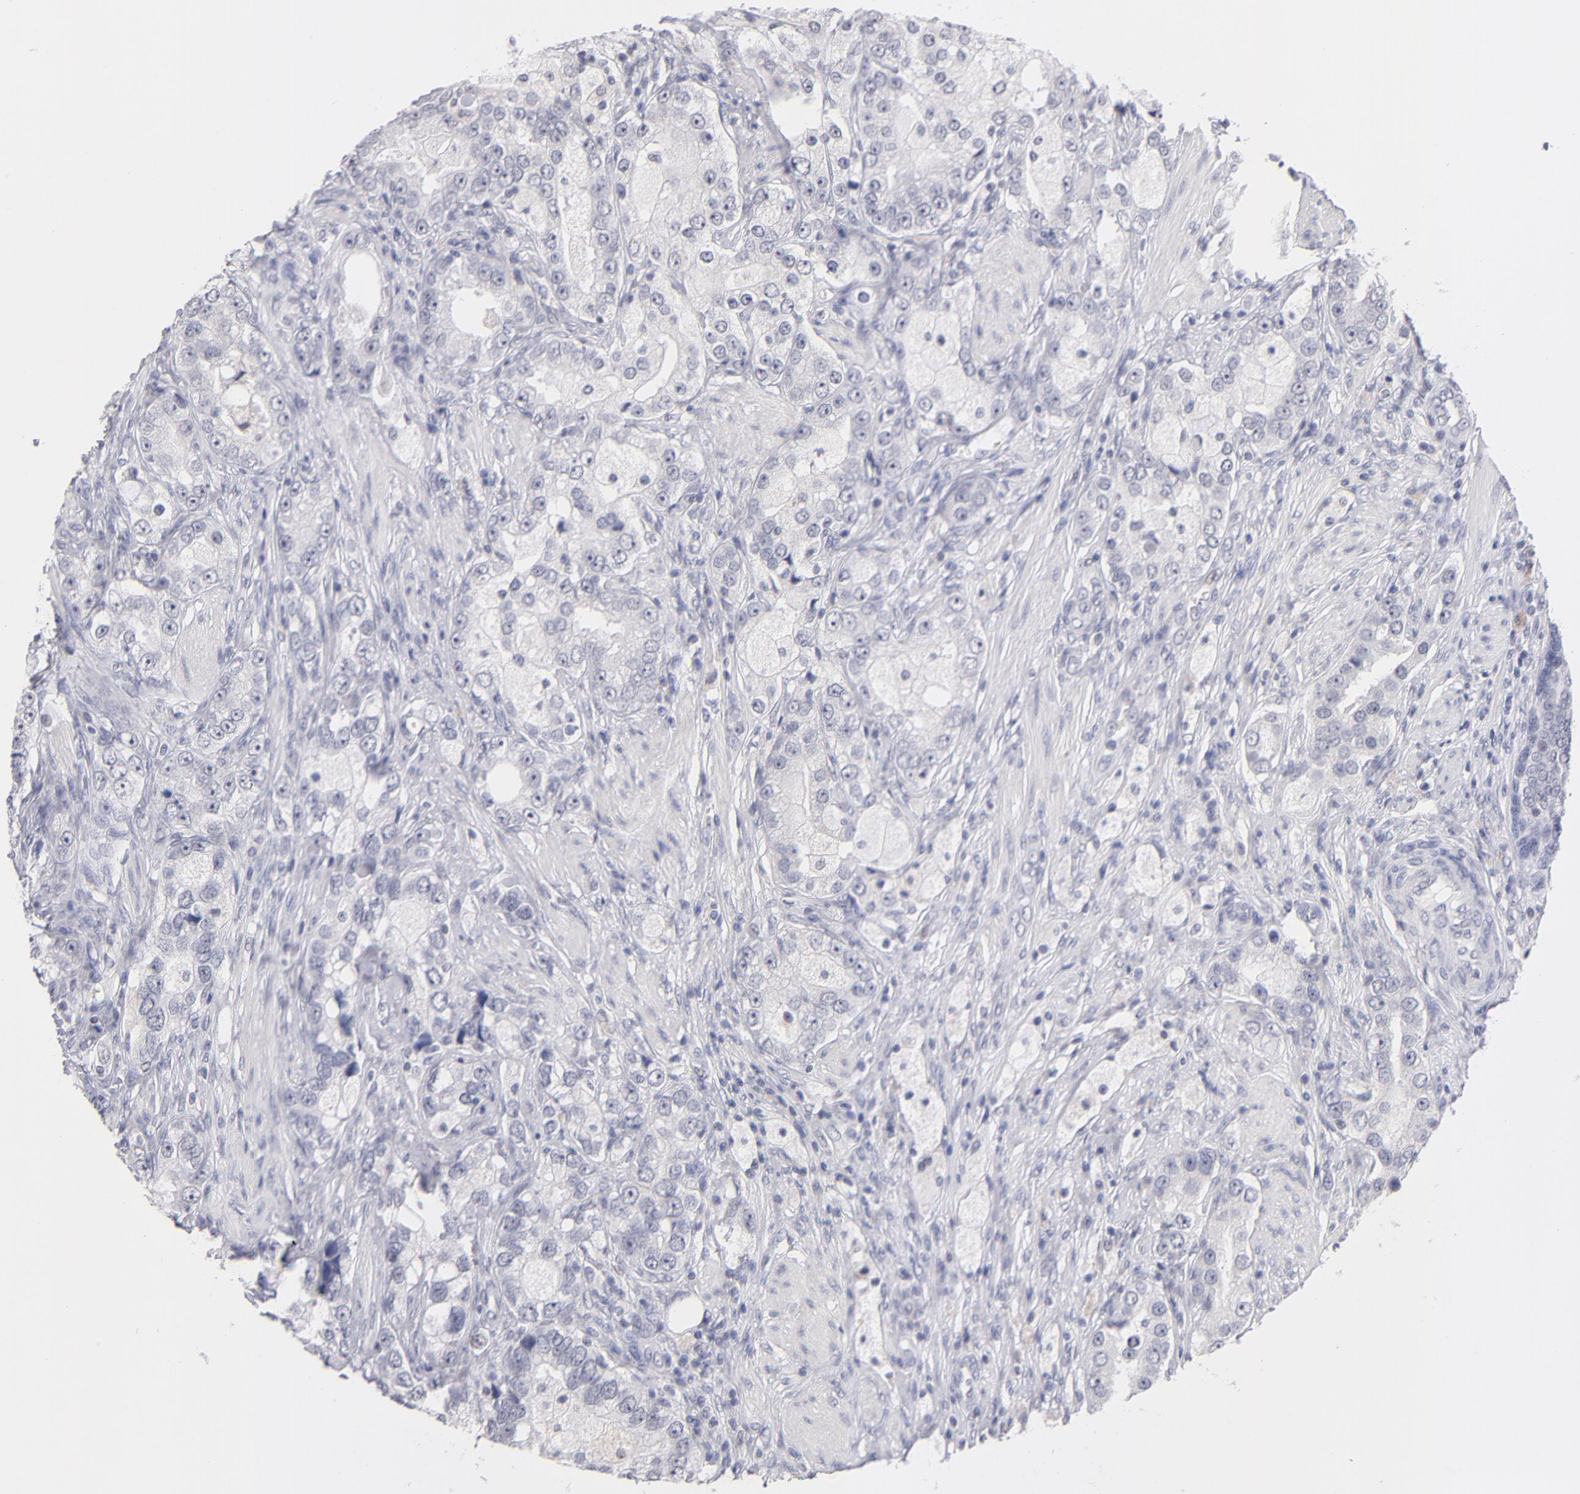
{"staining": {"intensity": "negative", "quantity": "none", "location": "none"}, "tissue": "prostate cancer", "cell_type": "Tumor cells", "image_type": "cancer", "snomed": [{"axis": "morphology", "description": "Adenocarcinoma, High grade"}, {"axis": "topography", "description": "Prostate"}], "caption": "This image is of prostate cancer (high-grade adenocarcinoma) stained with immunohistochemistry (IHC) to label a protein in brown with the nuclei are counter-stained blue. There is no positivity in tumor cells.", "gene": "TEX11", "patient": {"sex": "male", "age": 63}}